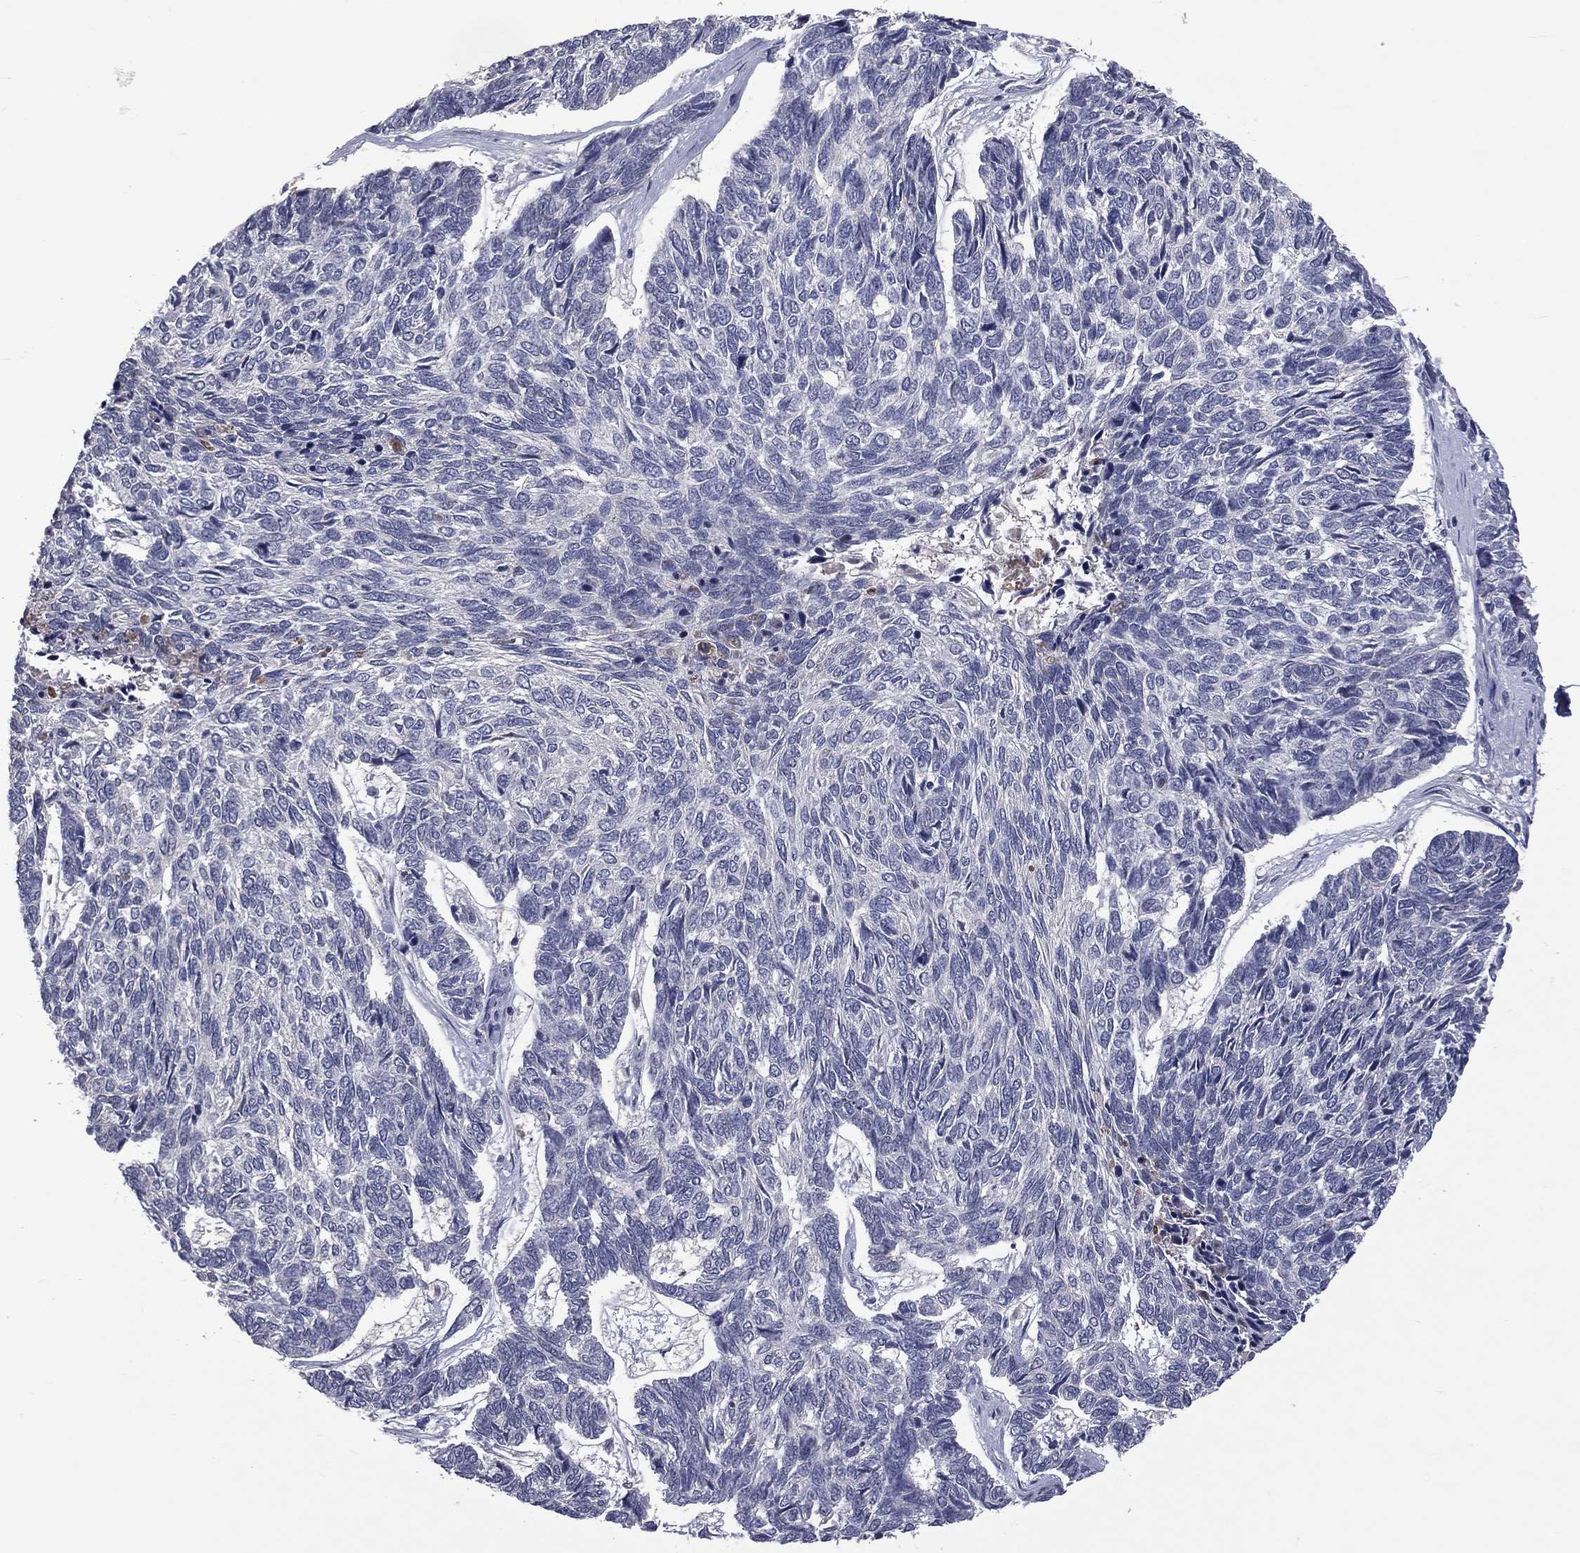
{"staining": {"intensity": "negative", "quantity": "none", "location": "none"}, "tissue": "skin cancer", "cell_type": "Tumor cells", "image_type": "cancer", "snomed": [{"axis": "morphology", "description": "Basal cell carcinoma"}, {"axis": "topography", "description": "Skin"}], "caption": "DAB (3,3'-diaminobenzidine) immunohistochemical staining of basal cell carcinoma (skin) exhibits no significant staining in tumor cells.", "gene": "DSG4", "patient": {"sex": "female", "age": 65}}